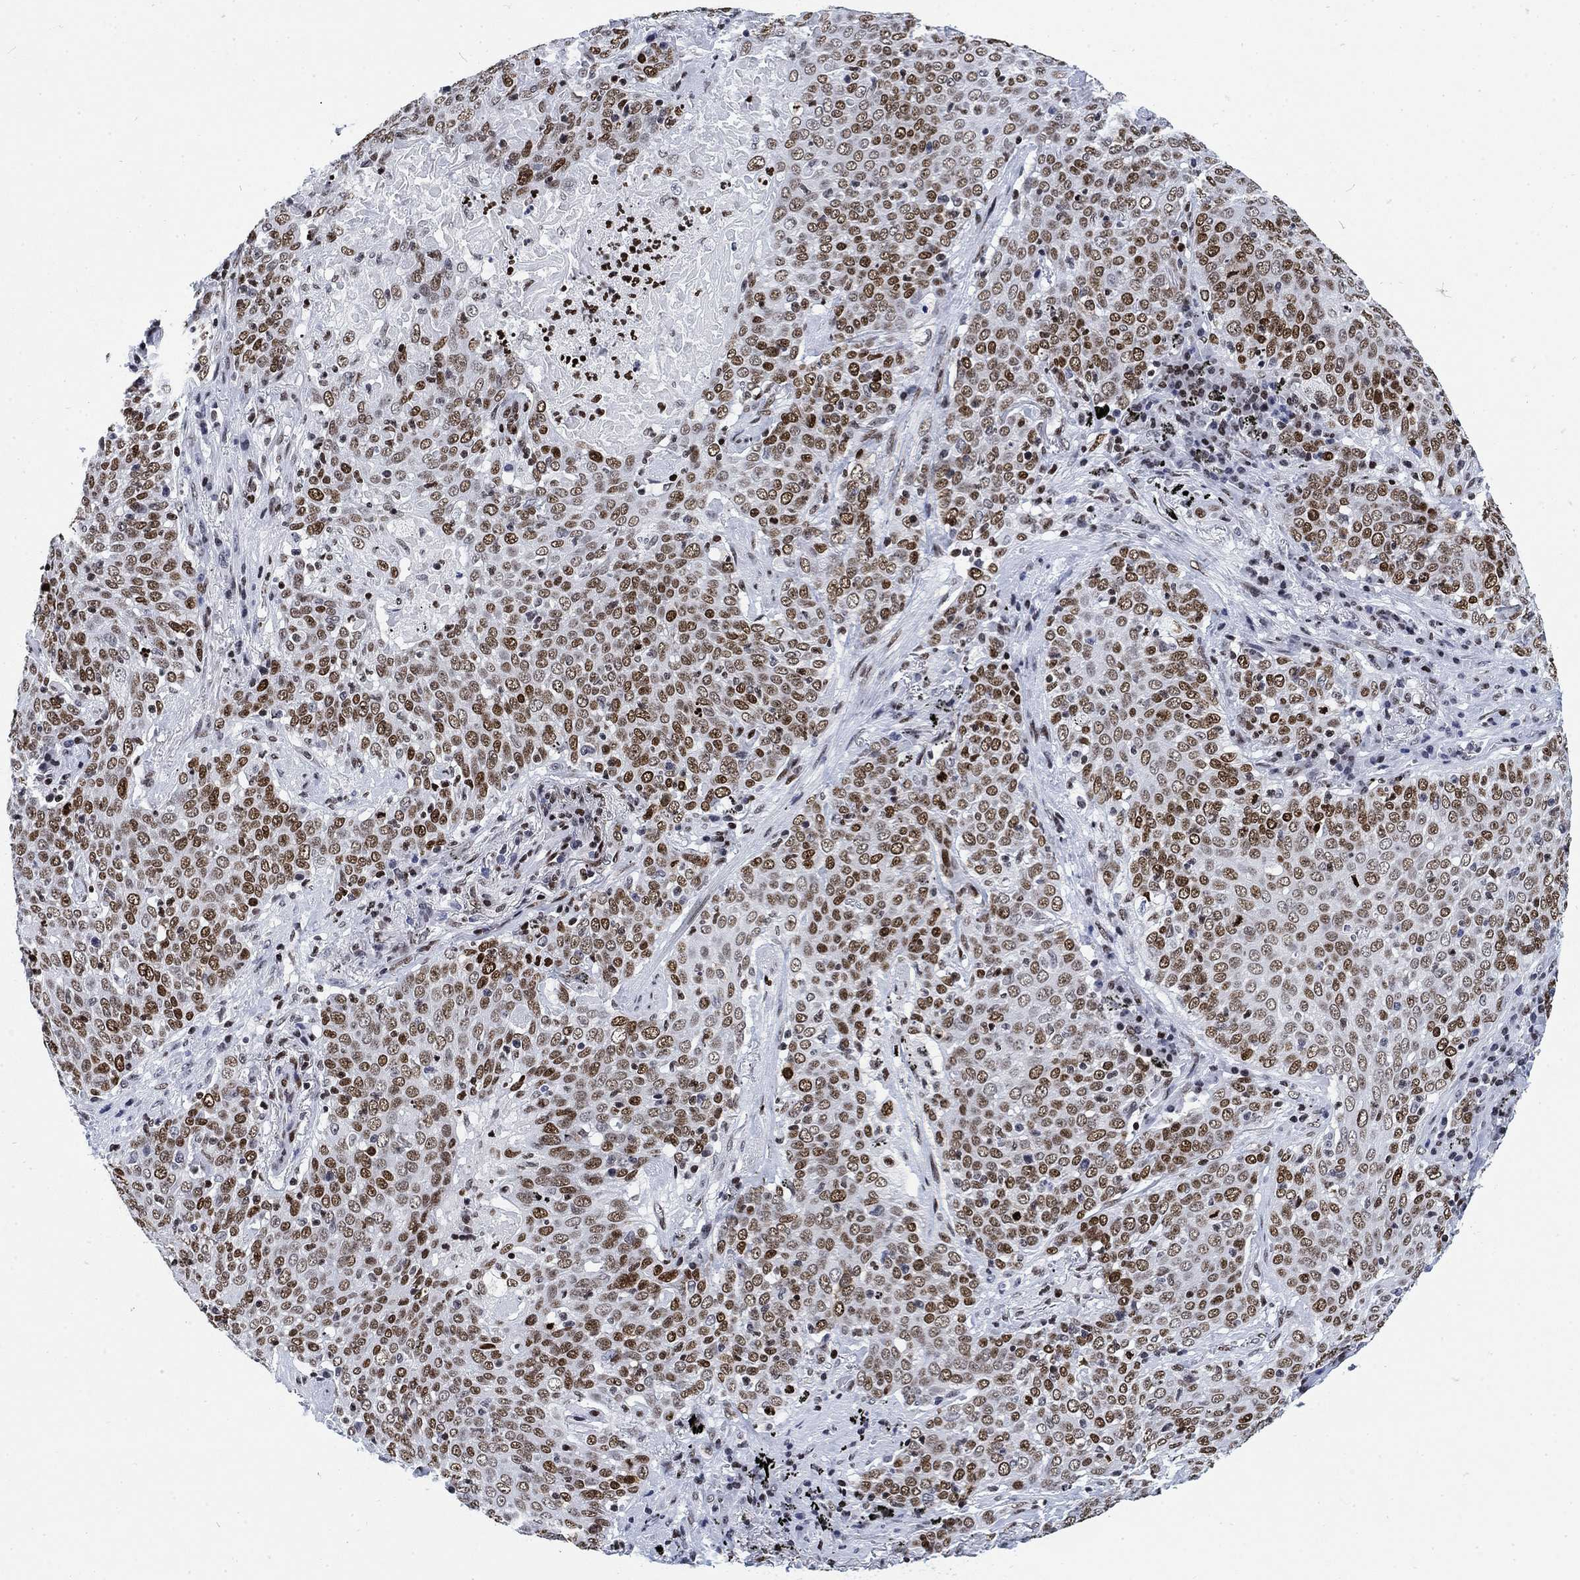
{"staining": {"intensity": "moderate", "quantity": ">75%", "location": "nuclear"}, "tissue": "lung cancer", "cell_type": "Tumor cells", "image_type": "cancer", "snomed": [{"axis": "morphology", "description": "Squamous cell carcinoma, NOS"}, {"axis": "topography", "description": "Lung"}], "caption": "Squamous cell carcinoma (lung) was stained to show a protein in brown. There is medium levels of moderate nuclear staining in approximately >75% of tumor cells.", "gene": "H1-10", "patient": {"sex": "male", "age": 82}}